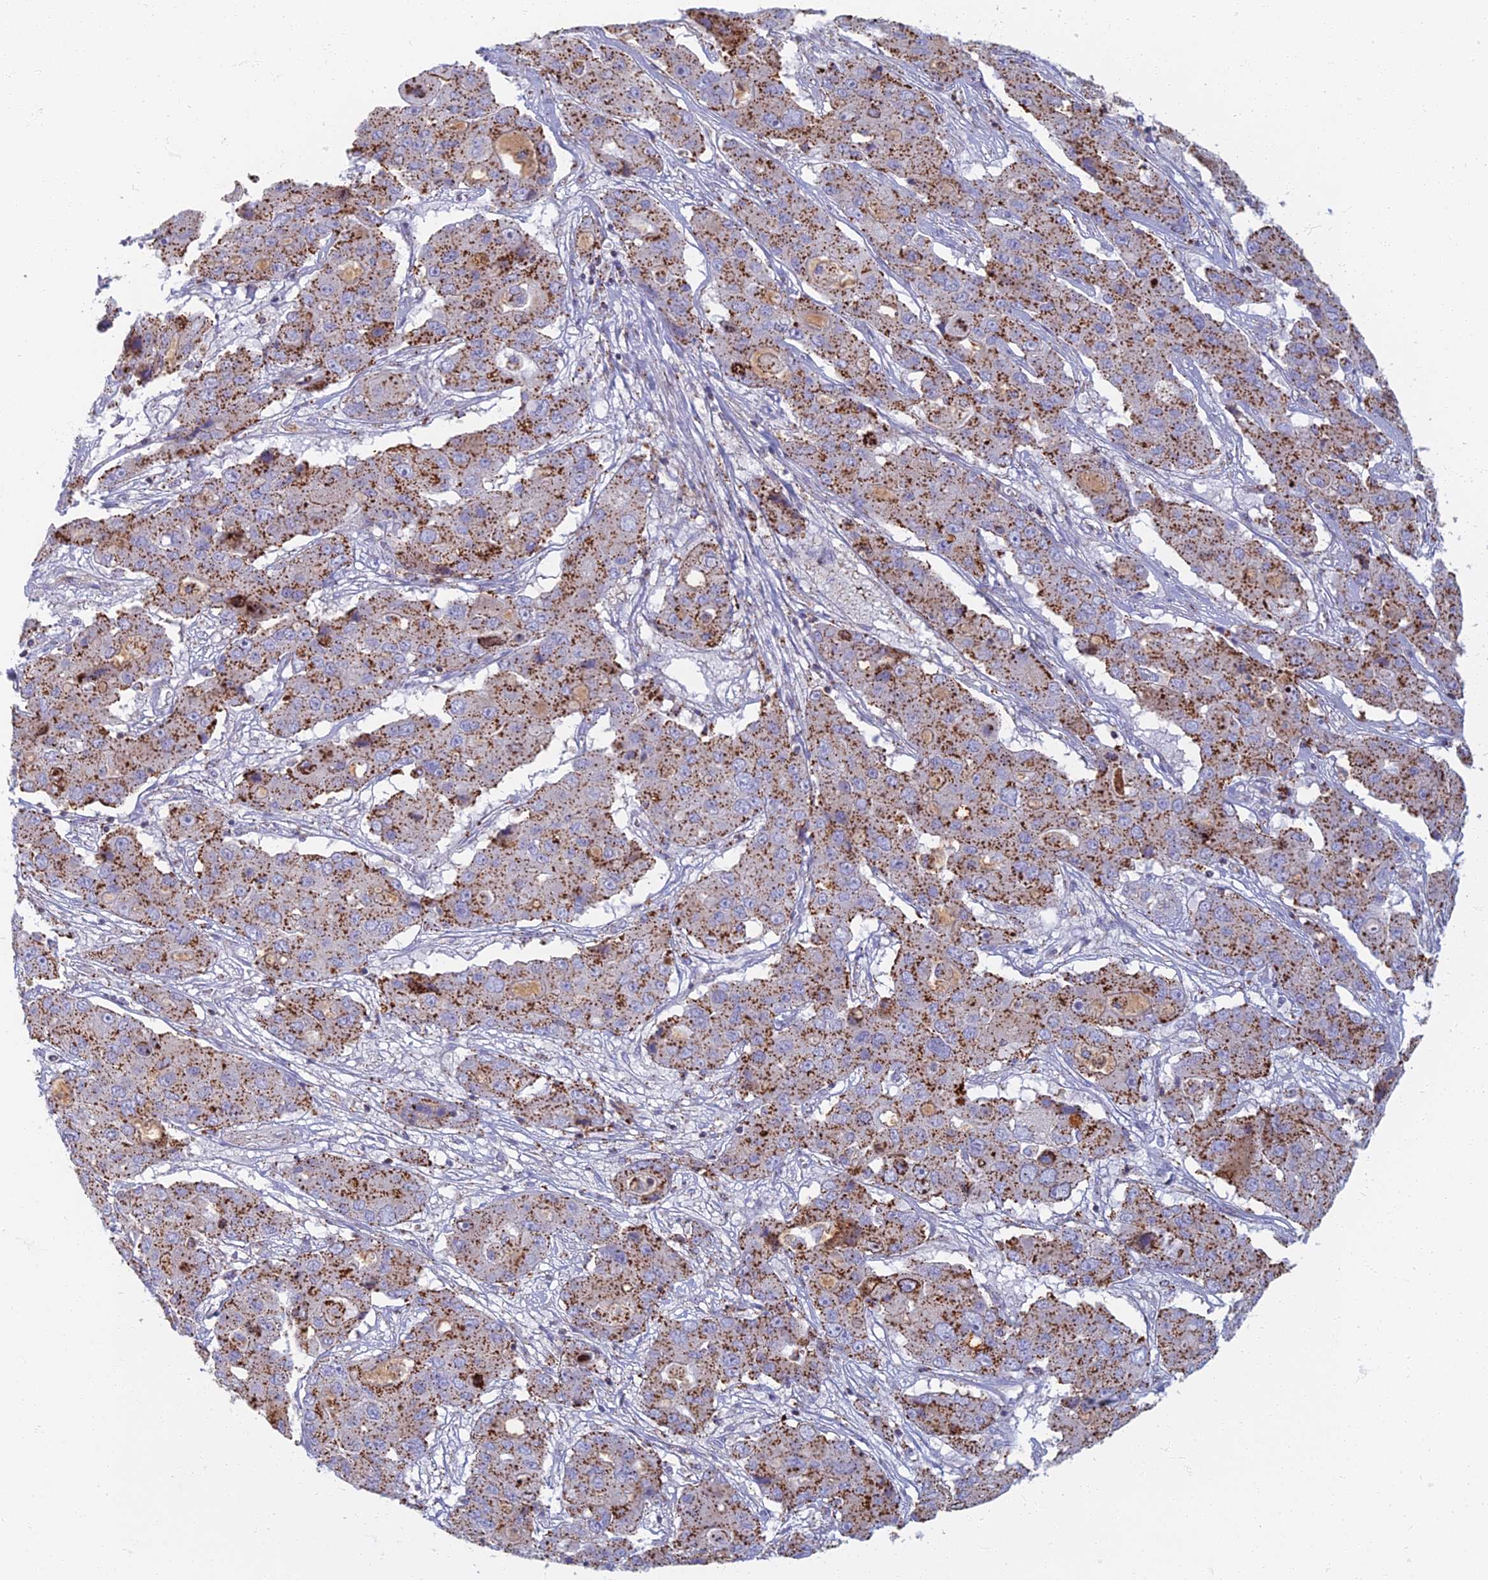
{"staining": {"intensity": "strong", "quantity": ">75%", "location": "cytoplasmic/membranous"}, "tissue": "liver cancer", "cell_type": "Tumor cells", "image_type": "cancer", "snomed": [{"axis": "morphology", "description": "Cholangiocarcinoma"}, {"axis": "topography", "description": "Liver"}], "caption": "Liver cancer (cholangiocarcinoma) stained for a protein exhibits strong cytoplasmic/membranous positivity in tumor cells. (DAB (3,3'-diaminobenzidine) IHC, brown staining for protein, blue staining for nuclei).", "gene": "CHMP4B", "patient": {"sex": "male", "age": 67}}